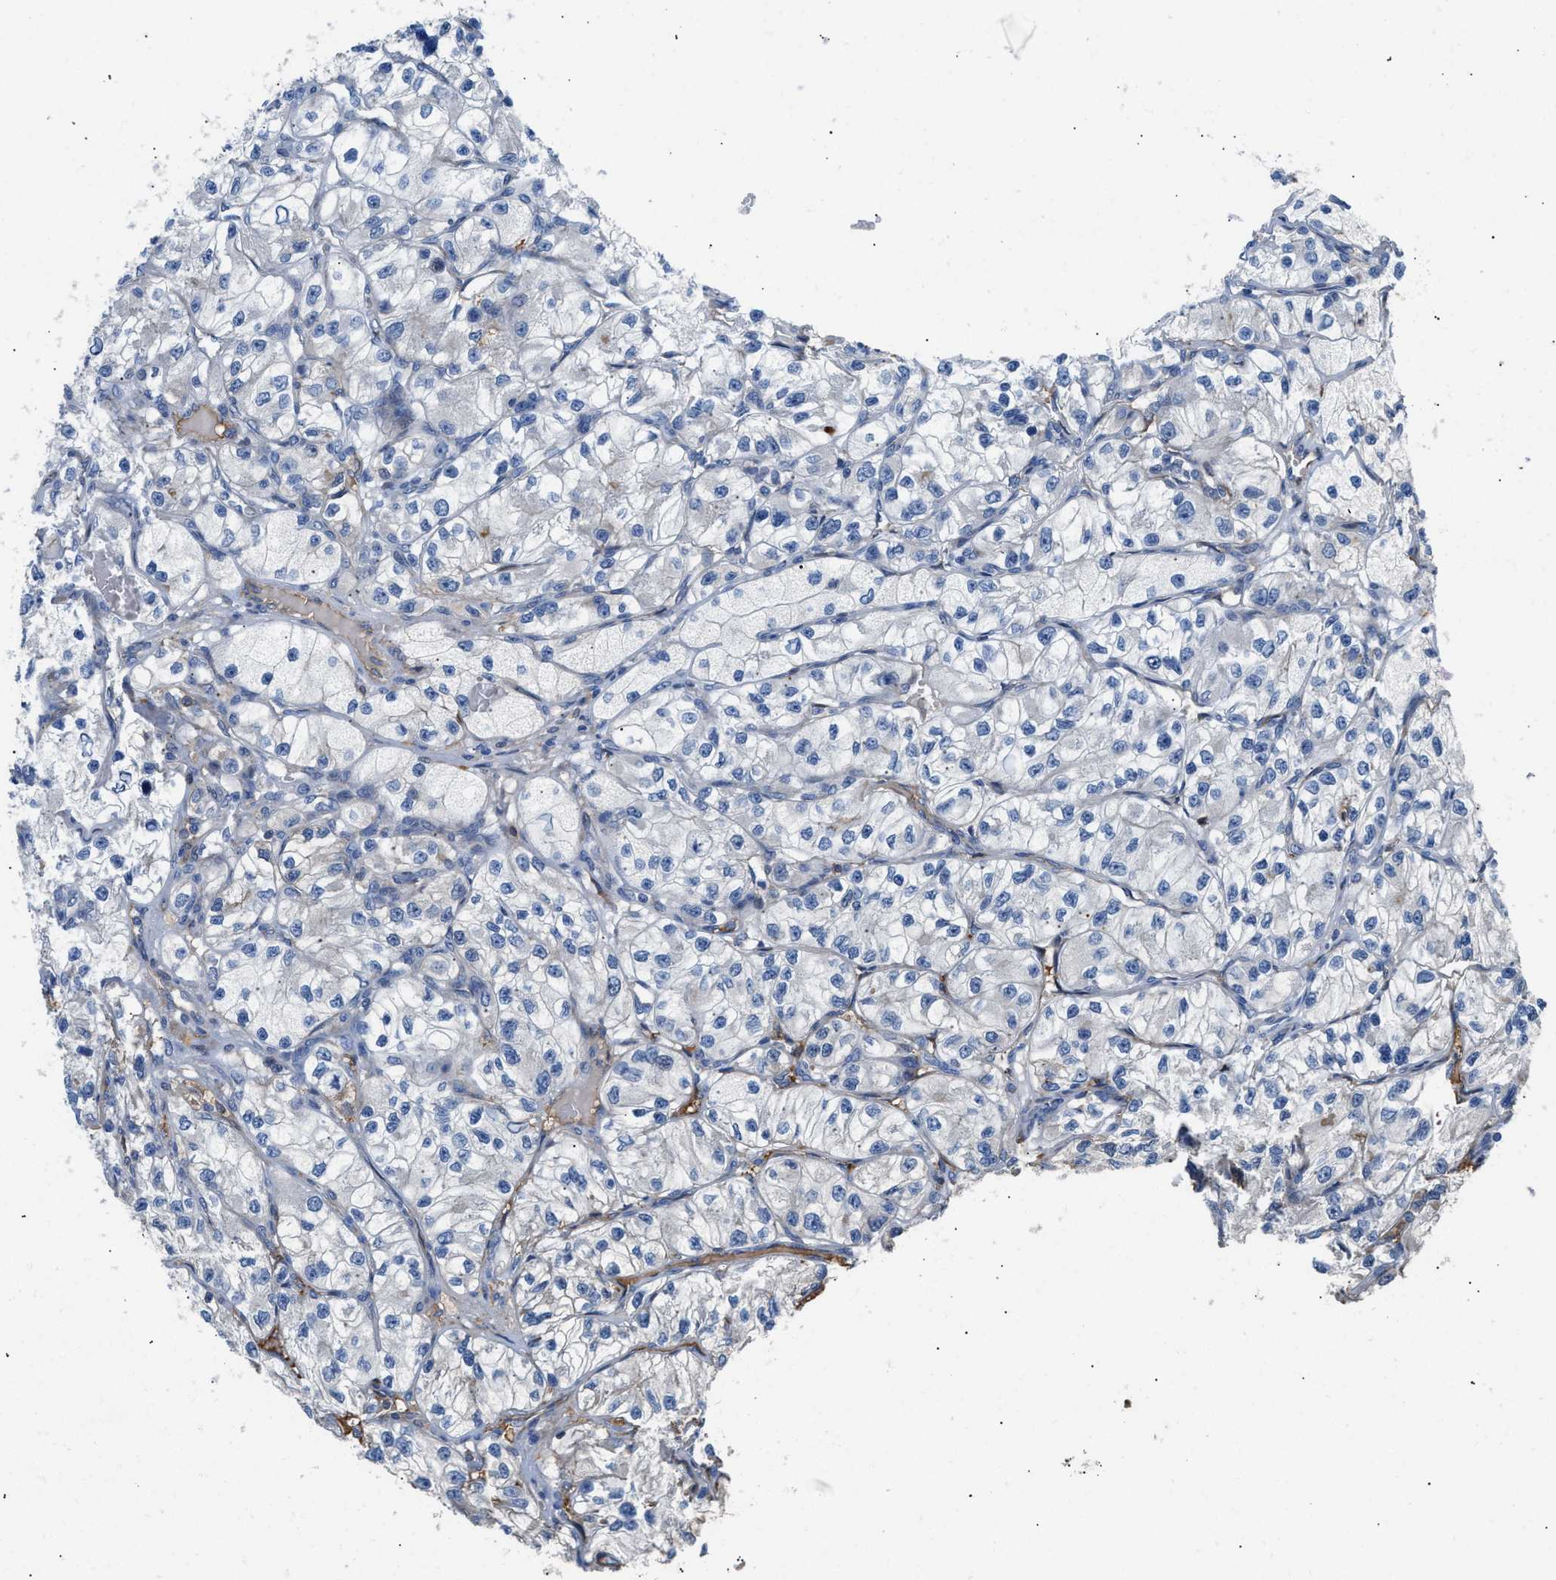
{"staining": {"intensity": "negative", "quantity": "none", "location": "none"}, "tissue": "renal cancer", "cell_type": "Tumor cells", "image_type": "cancer", "snomed": [{"axis": "morphology", "description": "Adenocarcinoma, NOS"}, {"axis": "topography", "description": "Kidney"}], "caption": "An immunohistochemistry (IHC) micrograph of renal adenocarcinoma is shown. There is no staining in tumor cells of renal adenocarcinoma.", "gene": "TFPI", "patient": {"sex": "female", "age": 57}}